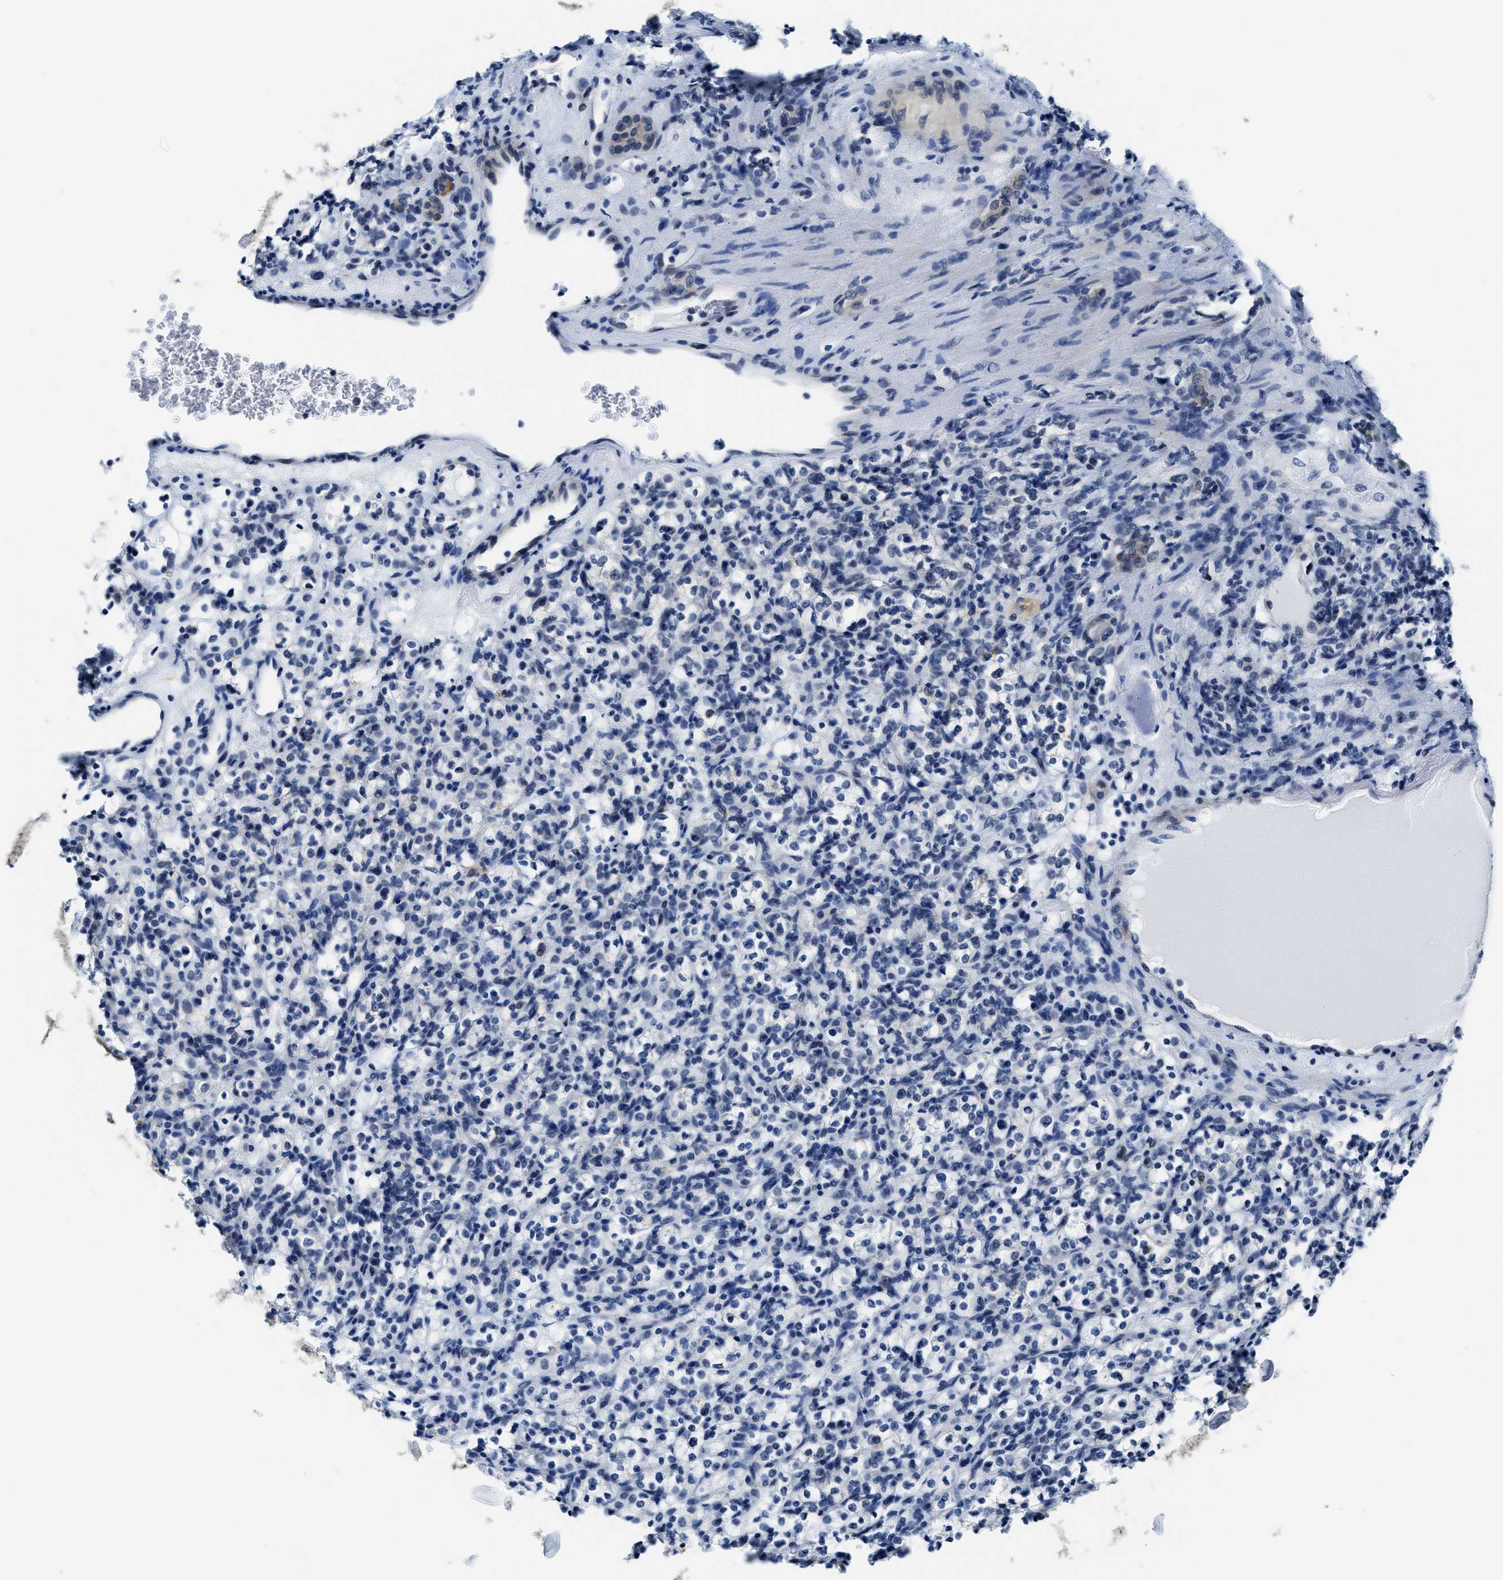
{"staining": {"intensity": "negative", "quantity": "none", "location": "none"}, "tissue": "renal cancer", "cell_type": "Tumor cells", "image_type": "cancer", "snomed": [{"axis": "morphology", "description": "Normal tissue, NOS"}, {"axis": "morphology", "description": "Adenocarcinoma, NOS"}, {"axis": "topography", "description": "Kidney"}], "caption": "Immunohistochemical staining of human renal adenocarcinoma reveals no significant positivity in tumor cells. (DAB (3,3'-diaminobenzidine) IHC with hematoxylin counter stain).", "gene": "ASZ1", "patient": {"sex": "female", "age": 72}}